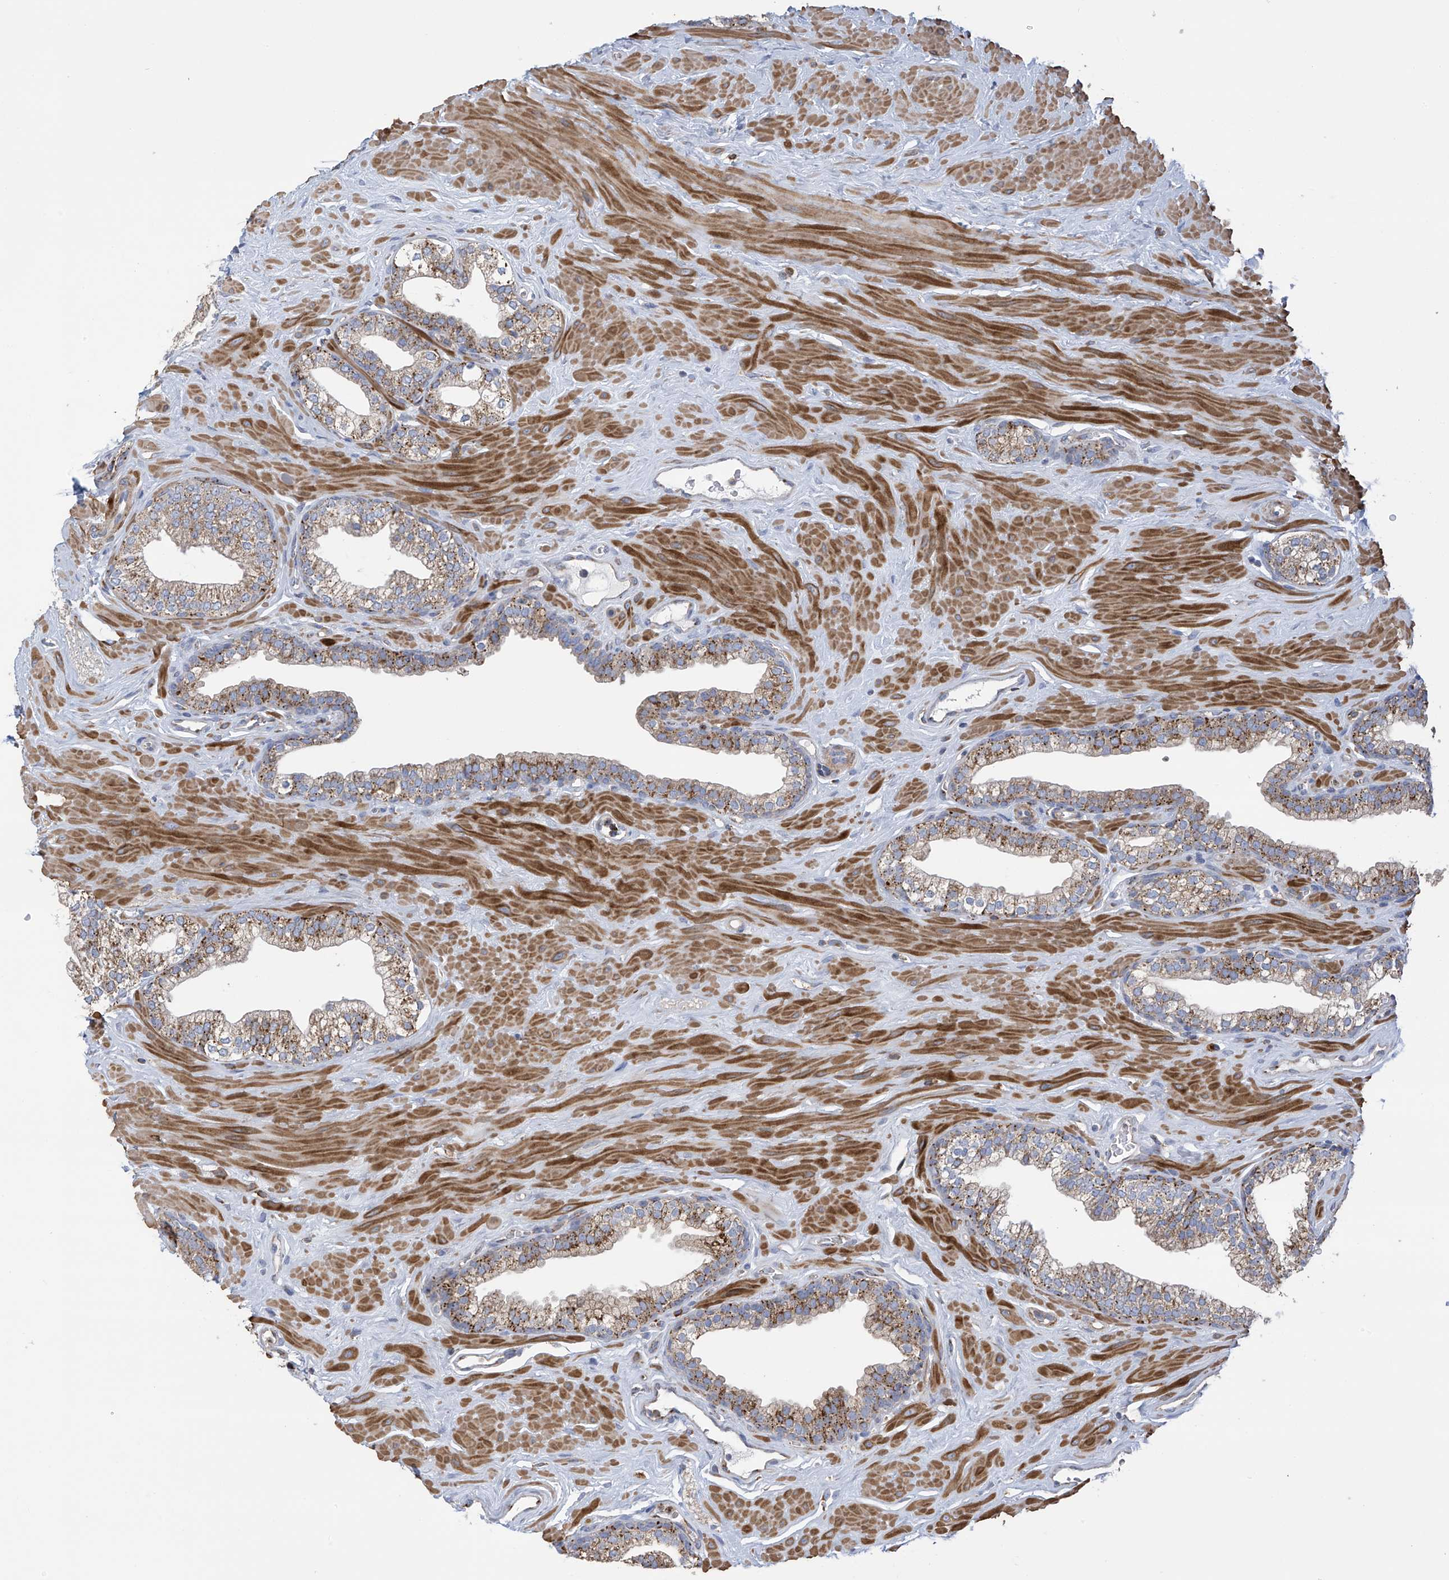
{"staining": {"intensity": "moderate", "quantity": "25%-75%", "location": "cytoplasmic/membranous"}, "tissue": "prostate", "cell_type": "Glandular cells", "image_type": "normal", "snomed": [{"axis": "morphology", "description": "Normal tissue, NOS"}, {"axis": "morphology", "description": "Urothelial carcinoma, Low grade"}, {"axis": "topography", "description": "Urinary bladder"}, {"axis": "topography", "description": "Prostate"}], "caption": "Immunohistochemistry (IHC) histopathology image of unremarkable prostate stained for a protein (brown), which demonstrates medium levels of moderate cytoplasmic/membranous positivity in approximately 25%-75% of glandular cells.", "gene": "ITM2B", "patient": {"sex": "male", "age": 60}}